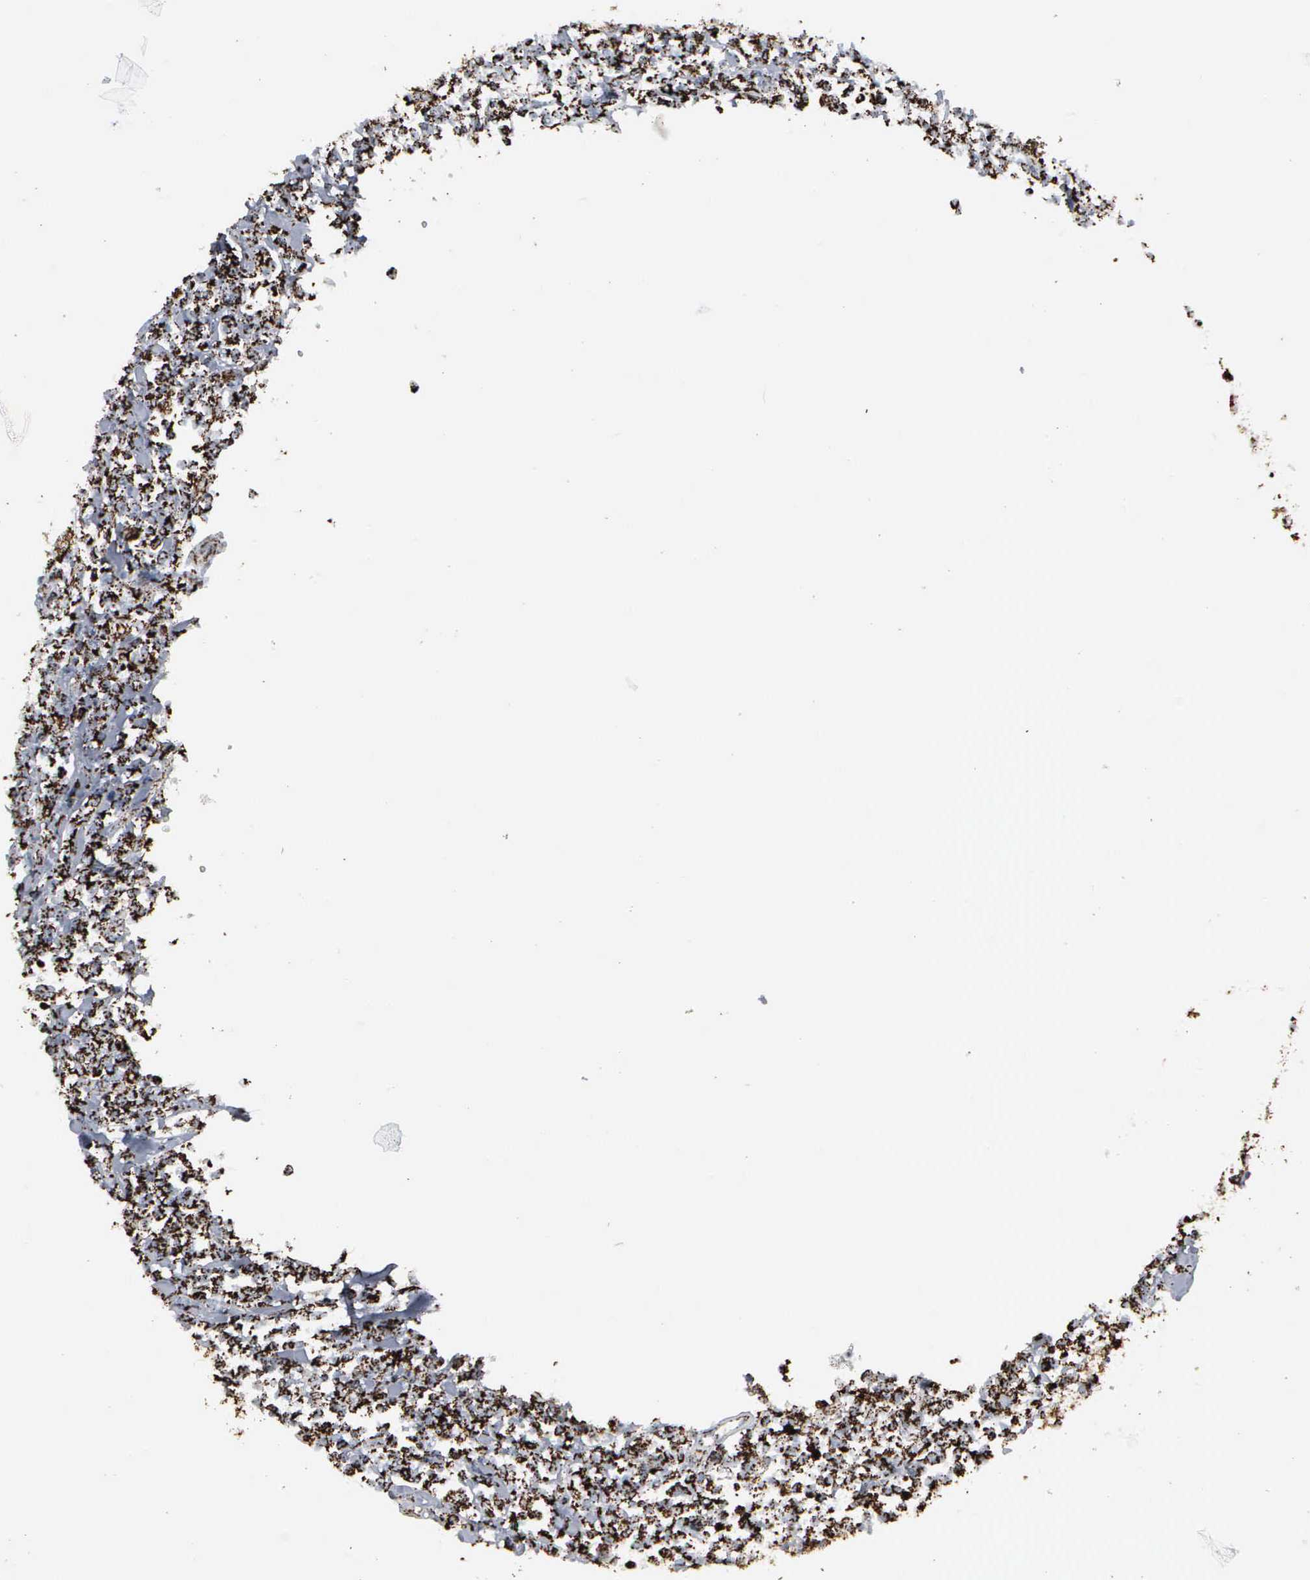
{"staining": {"intensity": "strong", "quantity": ">75%", "location": "cytoplasmic/membranous"}, "tissue": "lymphoma", "cell_type": "Tumor cells", "image_type": "cancer", "snomed": [{"axis": "morphology", "description": "Malignant lymphoma, non-Hodgkin's type, High grade"}, {"axis": "topography", "description": "Colon"}], "caption": "Protein staining displays strong cytoplasmic/membranous positivity in about >75% of tumor cells in malignant lymphoma, non-Hodgkin's type (high-grade).", "gene": "HSPA9", "patient": {"sex": "male", "age": 82}}